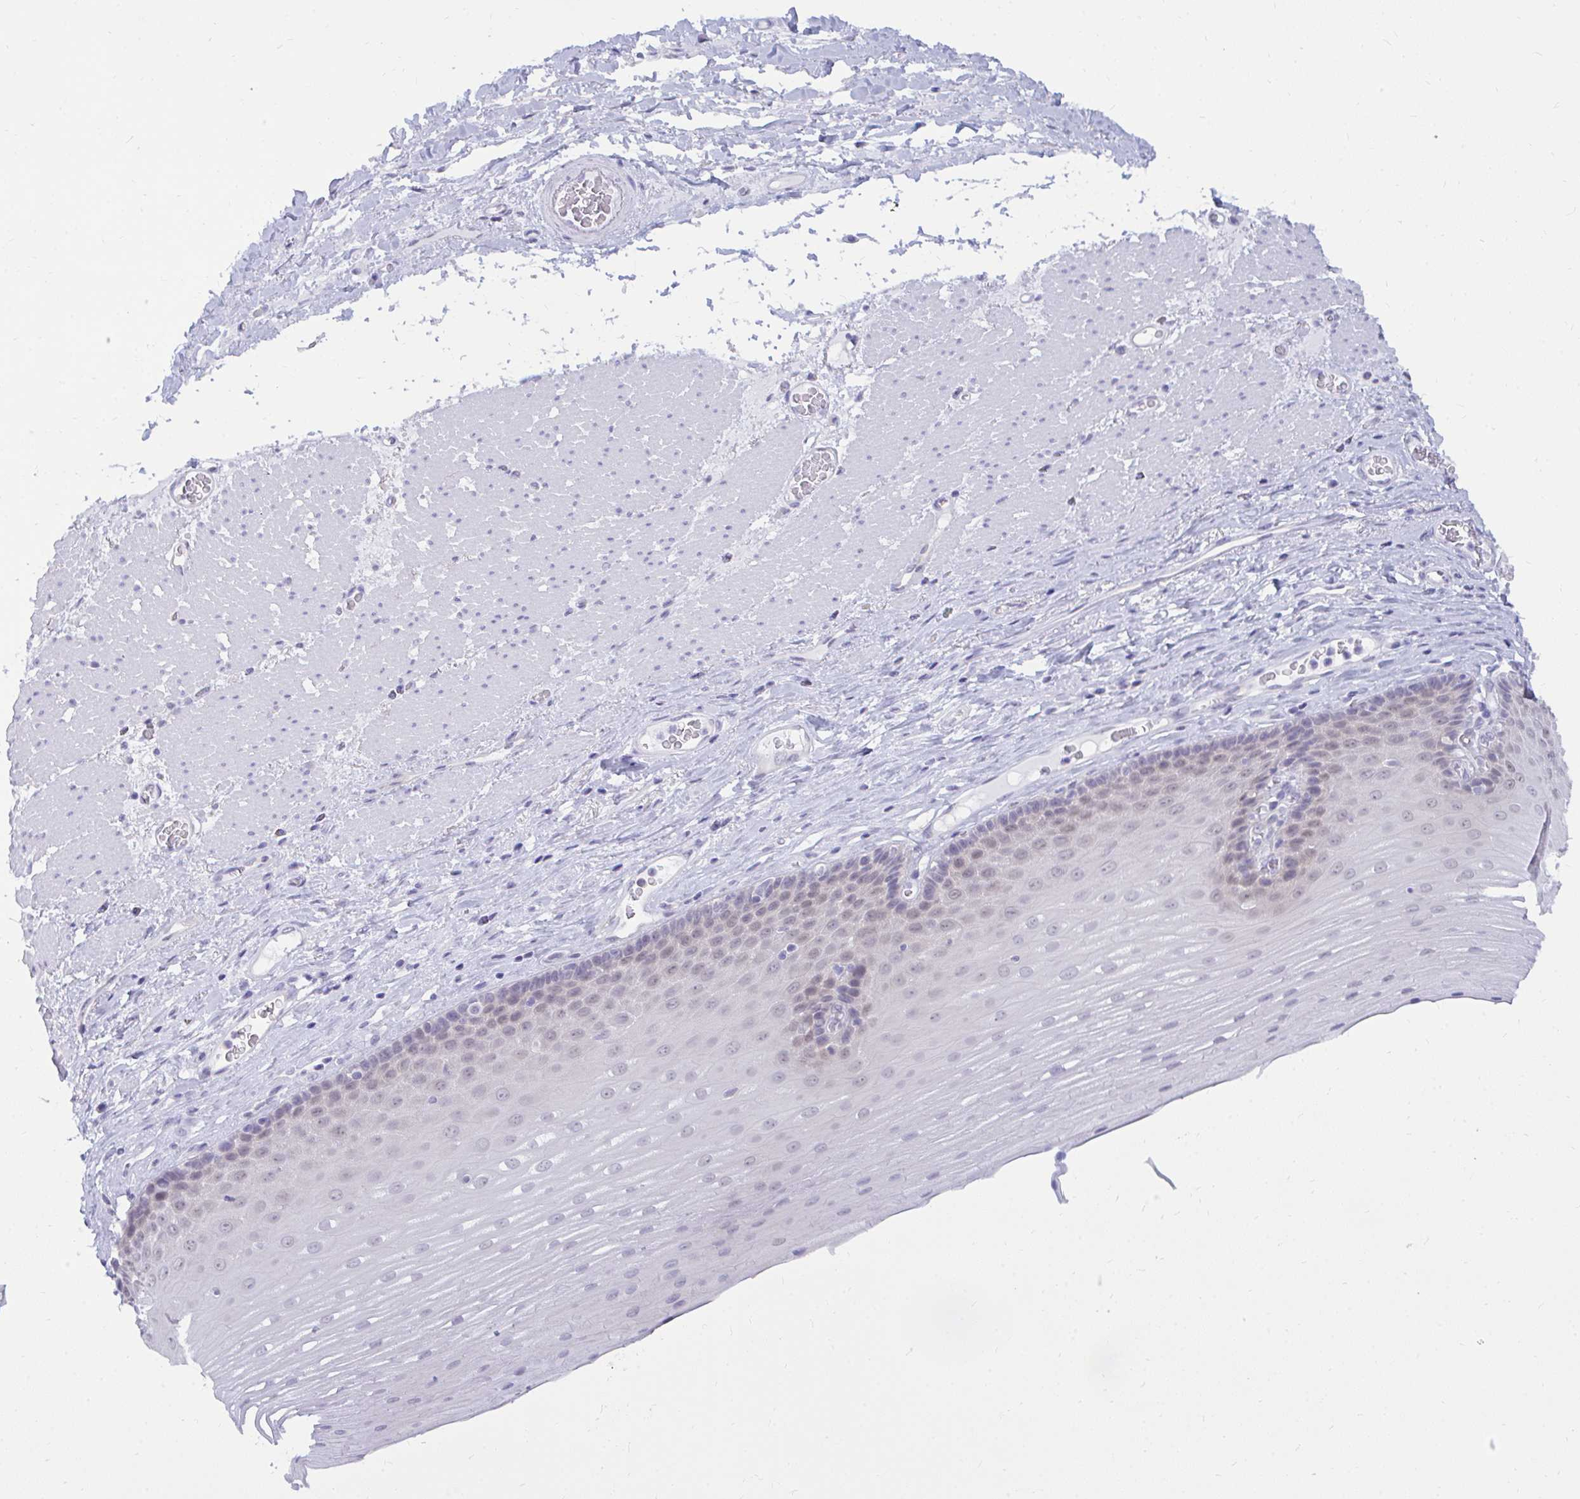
{"staining": {"intensity": "weak", "quantity": "<25%", "location": "nuclear"}, "tissue": "esophagus", "cell_type": "Squamous epithelial cells", "image_type": "normal", "snomed": [{"axis": "morphology", "description": "Normal tissue, NOS"}, {"axis": "topography", "description": "Esophagus"}], "caption": "Squamous epithelial cells are negative for brown protein staining in unremarkable esophagus. (DAB IHC with hematoxylin counter stain).", "gene": "CSE1L", "patient": {"sex": "male", "age": 62}}